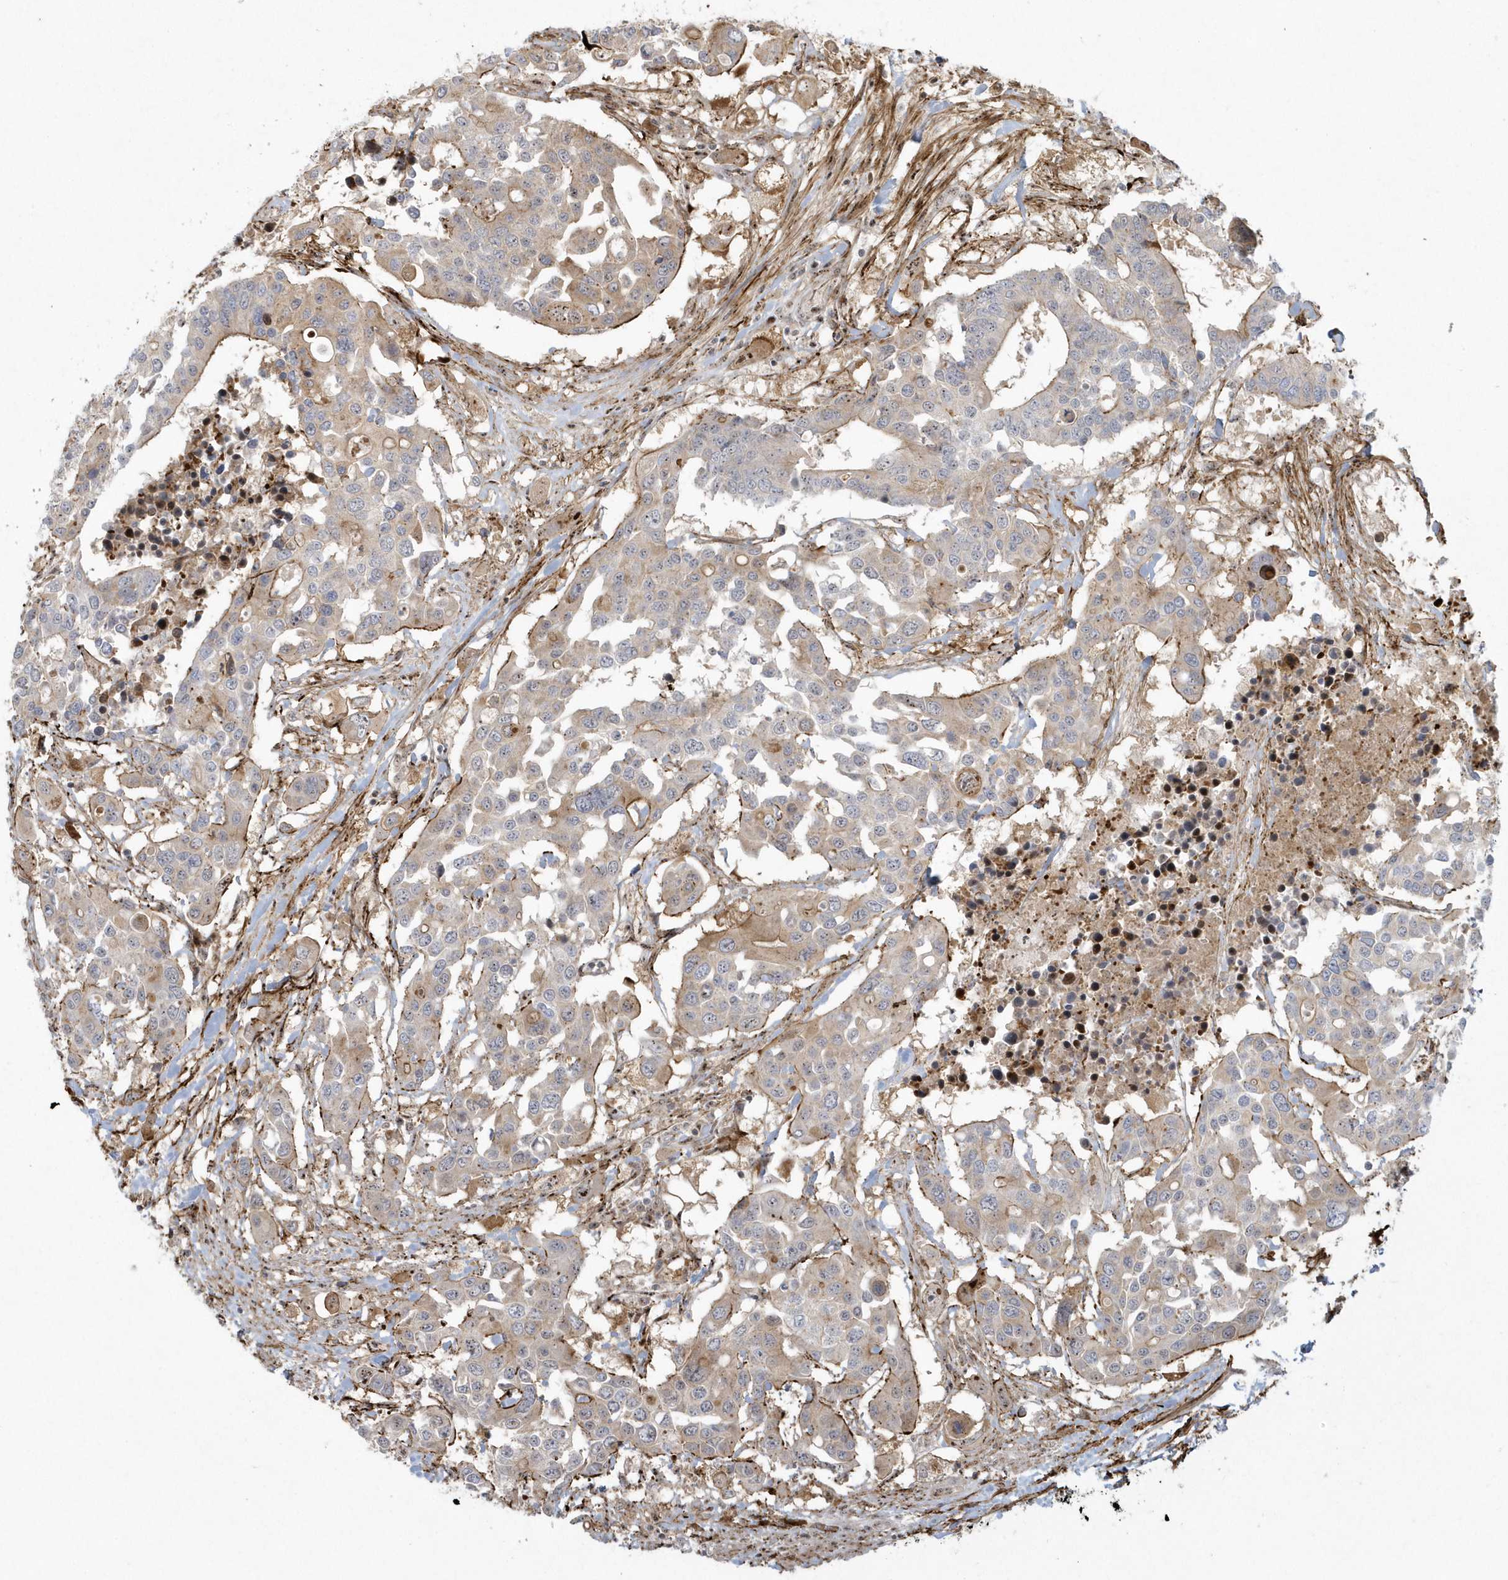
{"staining": {"intensity": "moderate", "quantity": "<25%", "location": "cytoplasmic/membranous"}, "tissue": "colorectal cancer", "cell_type": "Tumor cells", "image_type": "cancer", "snomed": [{"axis": "morphology", "description": "Adenocarcinoma, NOS"}, {"axis": "topography", "description": "Colon"}], "caption": "Human adenocarcinoma (colorectal) stained for a protein (brown) demonstrates moderate cytoplasmic/membranous positive expression in approximately <25% of tumor cells.", "gene": "MASP2", "patient": {"sex": "male", "age": 77}}